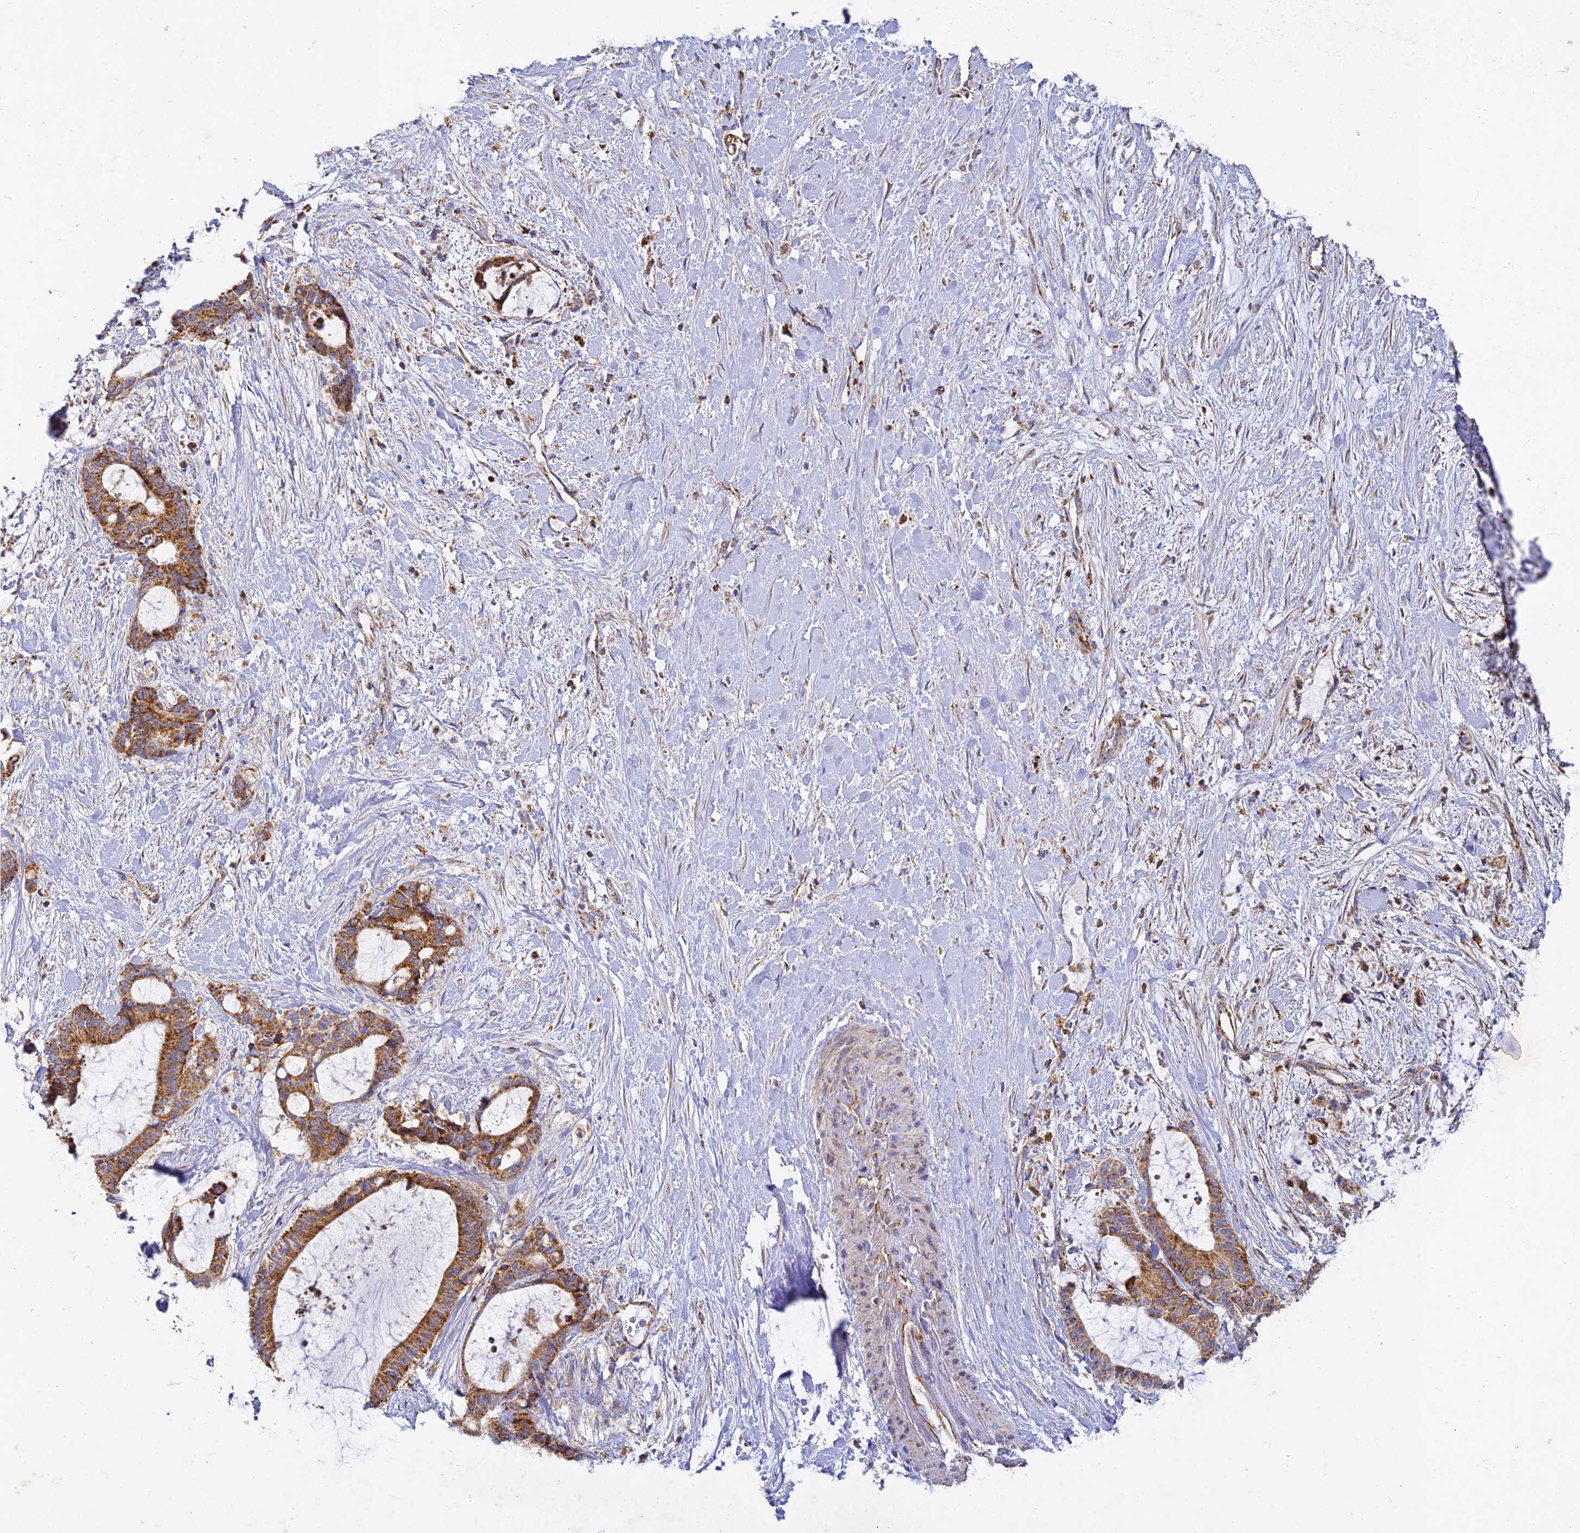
{"staining": {"intensity": "strong", "quantity": ">75%", "location": "cytoplasmic/membranous"}, "tissue": "liver cancer", "cell_type": "Tumor cells", "image_type": "cancer", "snomed": [{"axis": "morphology", "description": "Normal tissue, NOS"}, {"axis": "morphology", "description": "Cholangiocarcinoma"}, {"axis": "topography", "description": "Liver"}, {"axis": "topography", "description": "Peripheral nerve tissue"}], "caption": "Cholangiocarcinoma (liver) stained with immunohistochemistry (IHC) exhibits strong cytoplasmic/membranous staining in approximately >75% of tumor cells.", "gene": "DONSON", "patient": {"sex": "female", "age": 73}}